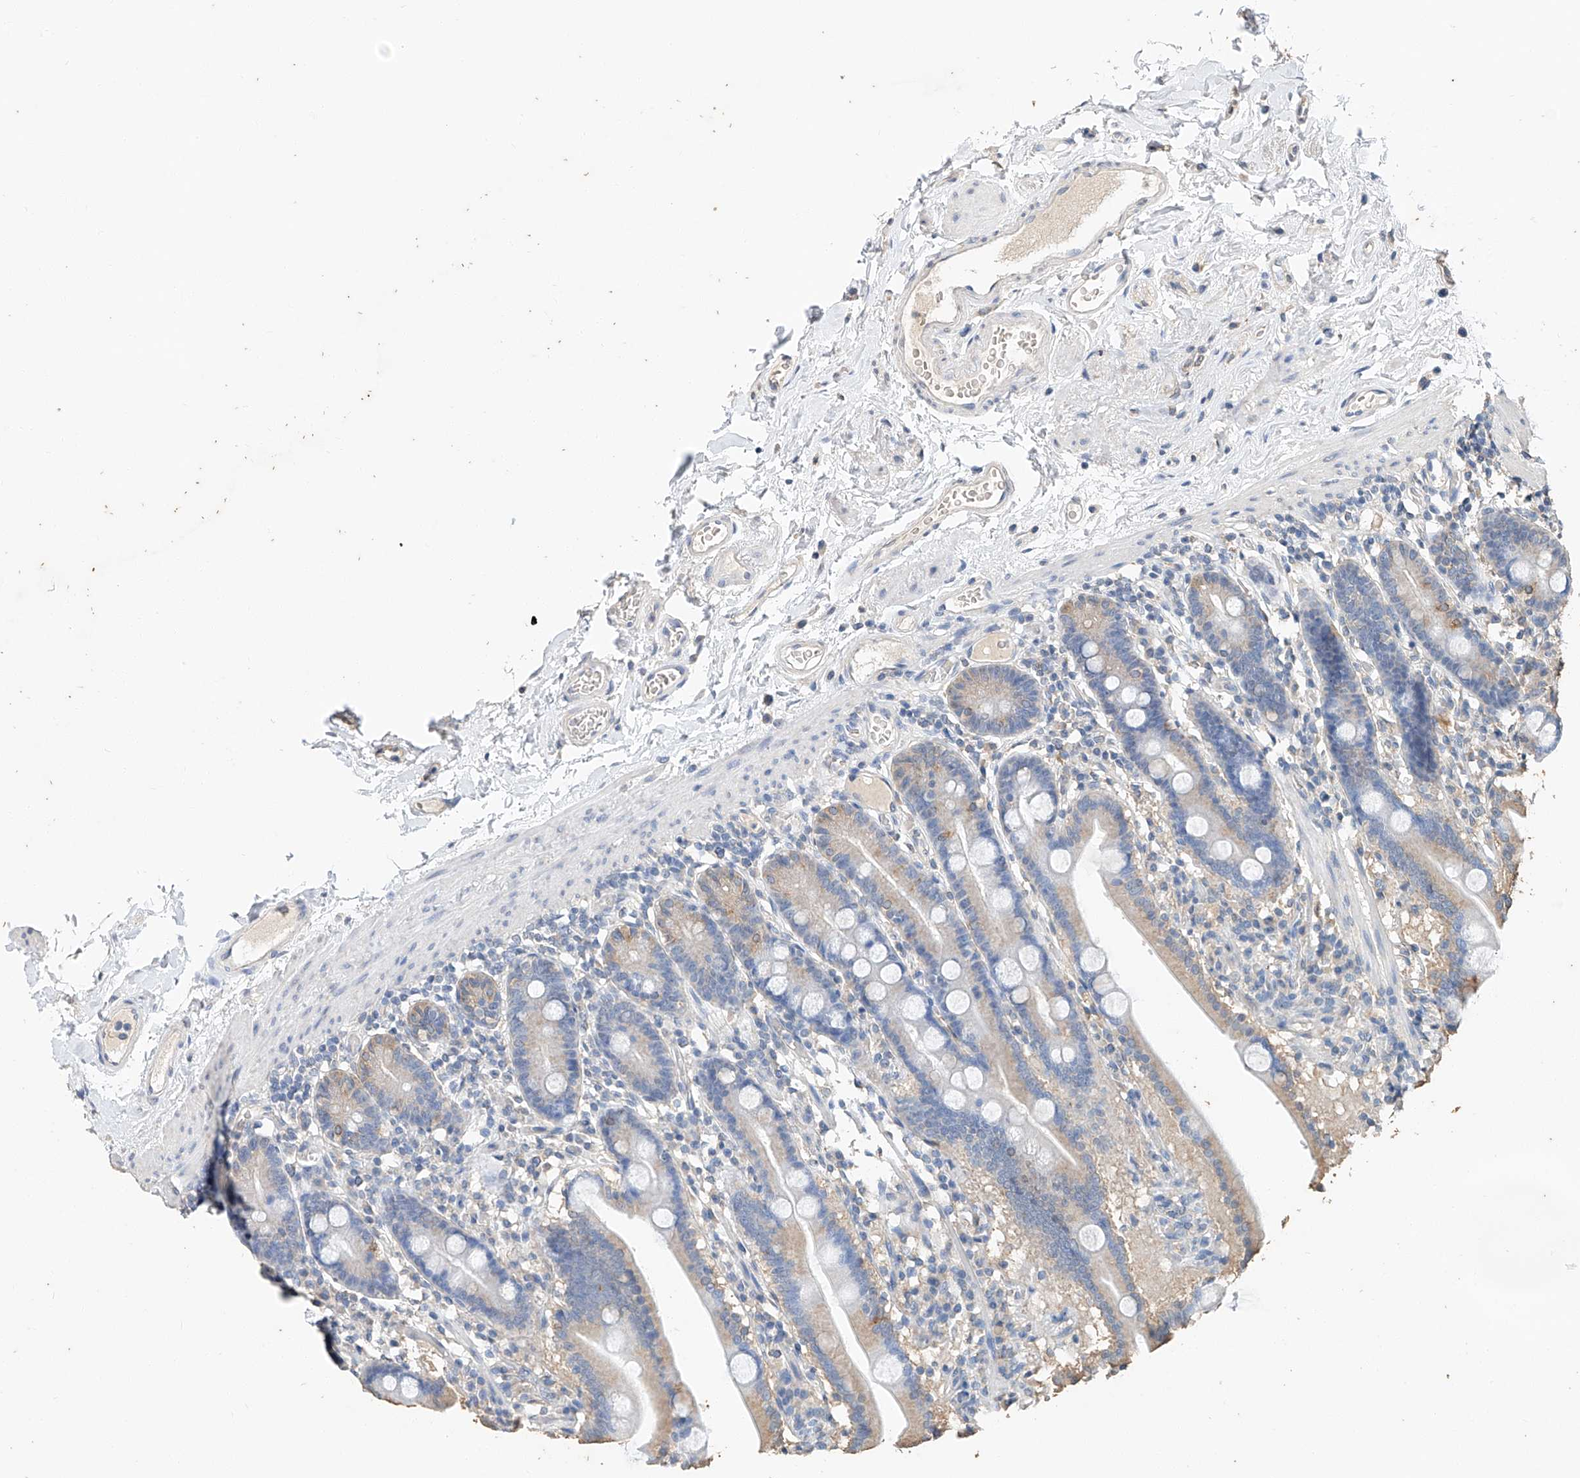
{"staining": {"intensity": "weak", "quantity": "25%-75%", "location": "cytoplasmic/membranous"}, "tissue": "duodenum", "cell_type": "Glandular cells", "image_type": "normal", "snomed": [{"axis": "morphology", "description": "Normal tissue, NOS"}, {"axis": "topography", "description": "Duodenum"}], "caption": "This histopathology image demonstrates IHC staining of unremarkable duodenum, with low weak cytoplasmic/membranous staining in about 25%-75% of glandular cells.", "gene": "CERS4", "patient": {"sex": "male", "age": 55}}